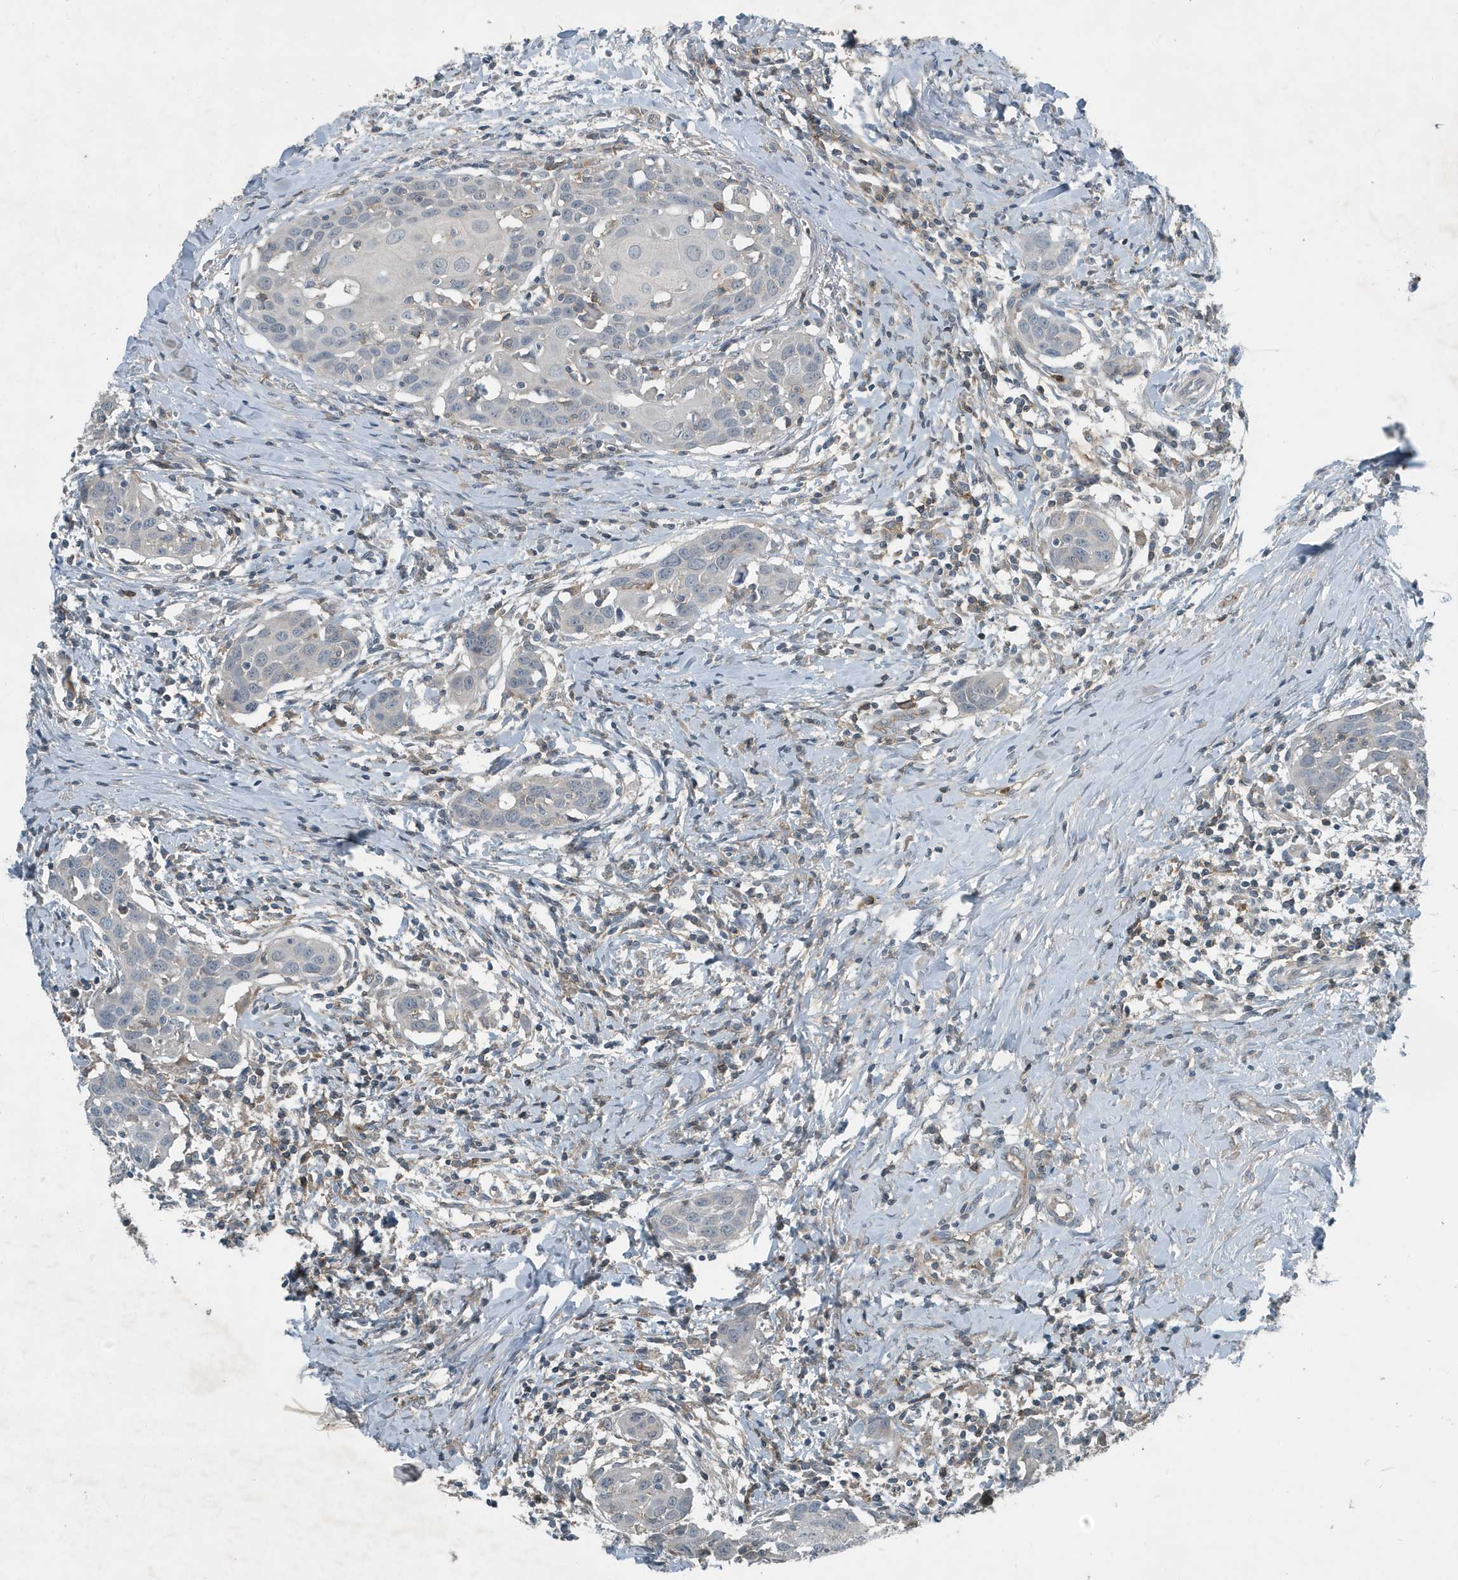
{"staining": {"intensity": "negative", "quantity": "none", "location": "none"}, "tissue": "head and neck cancer", "cell_type": "Tumor cells", "image_type": "cancer", "snomed": [{"axis": "morphology", "description": "Squamous cell carcinoma, NOS"}, {"axis": "topography", "description": "Oral tissue"}, {"axis": "topography", "description": "Head-Neck"}], "caption": "An image of head and neck cancer (squamous cell carcinoma) stained for a protein displays no brown staining in tumor cells.", "gene": "DAPP1", "patient": {"sex": "female", "age": 50}}